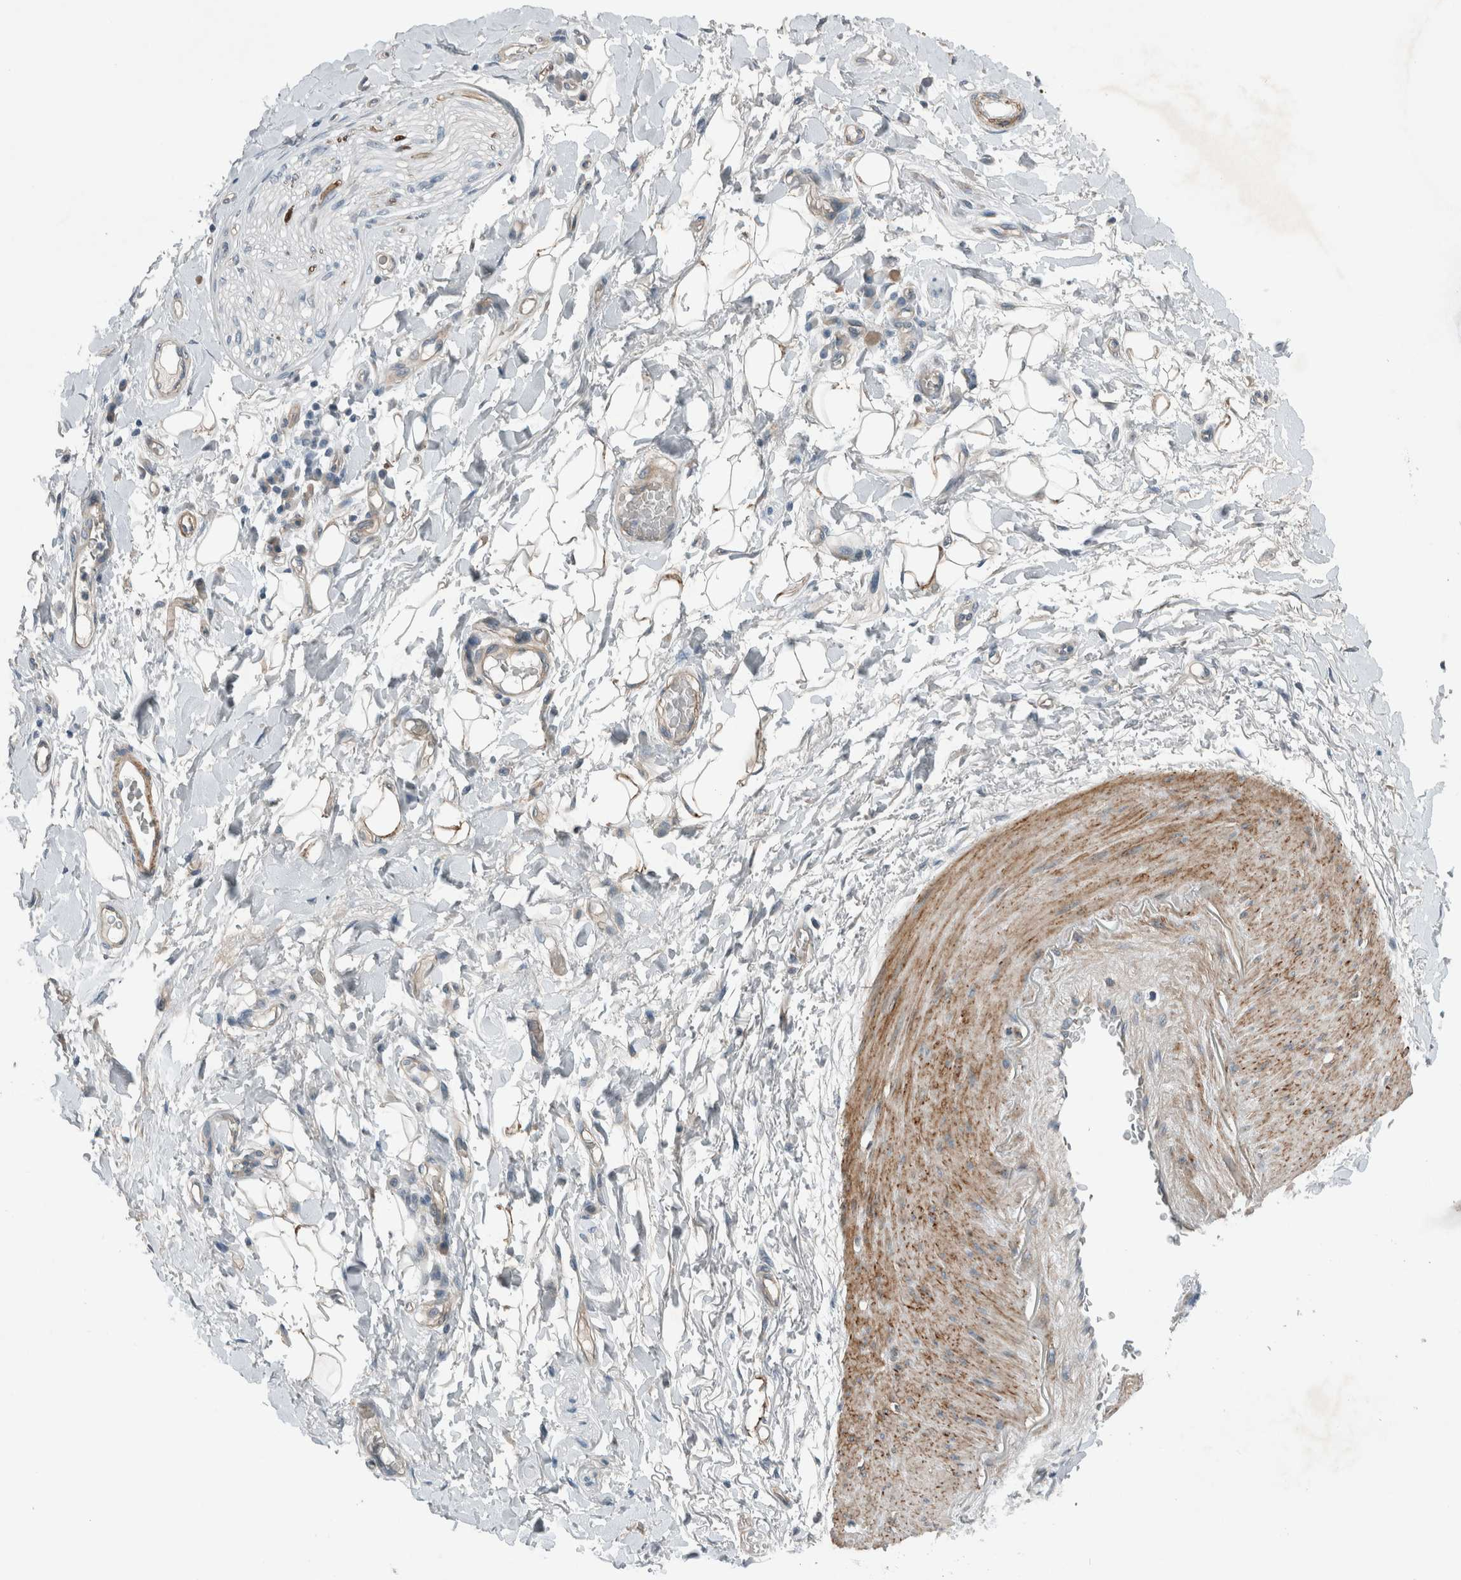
{"staining": {"intensity": "moderate", "quantity": ">75%", "location": "cytoplasmic/membranous"}, "tissue": "adipose tissue", "cell_type": "Adipocytes", "image_type": "normal", "snomed": [{"axis": "morphology", "description": "Normal tissue, NOS"}, {"axis": "morphology", "description": "Adenocarcinoma, NOS"}, {"axis": "topography", "description": "Esophagus"}], "caption": "Immunohistochemical staining of unremarkable adipose tissue shows moderate cytoplasmic/membranous protein expression in approximately >75% of adipocytes.", "gene": "JADE2", "patient": {"sex": "male", "age": 62}}